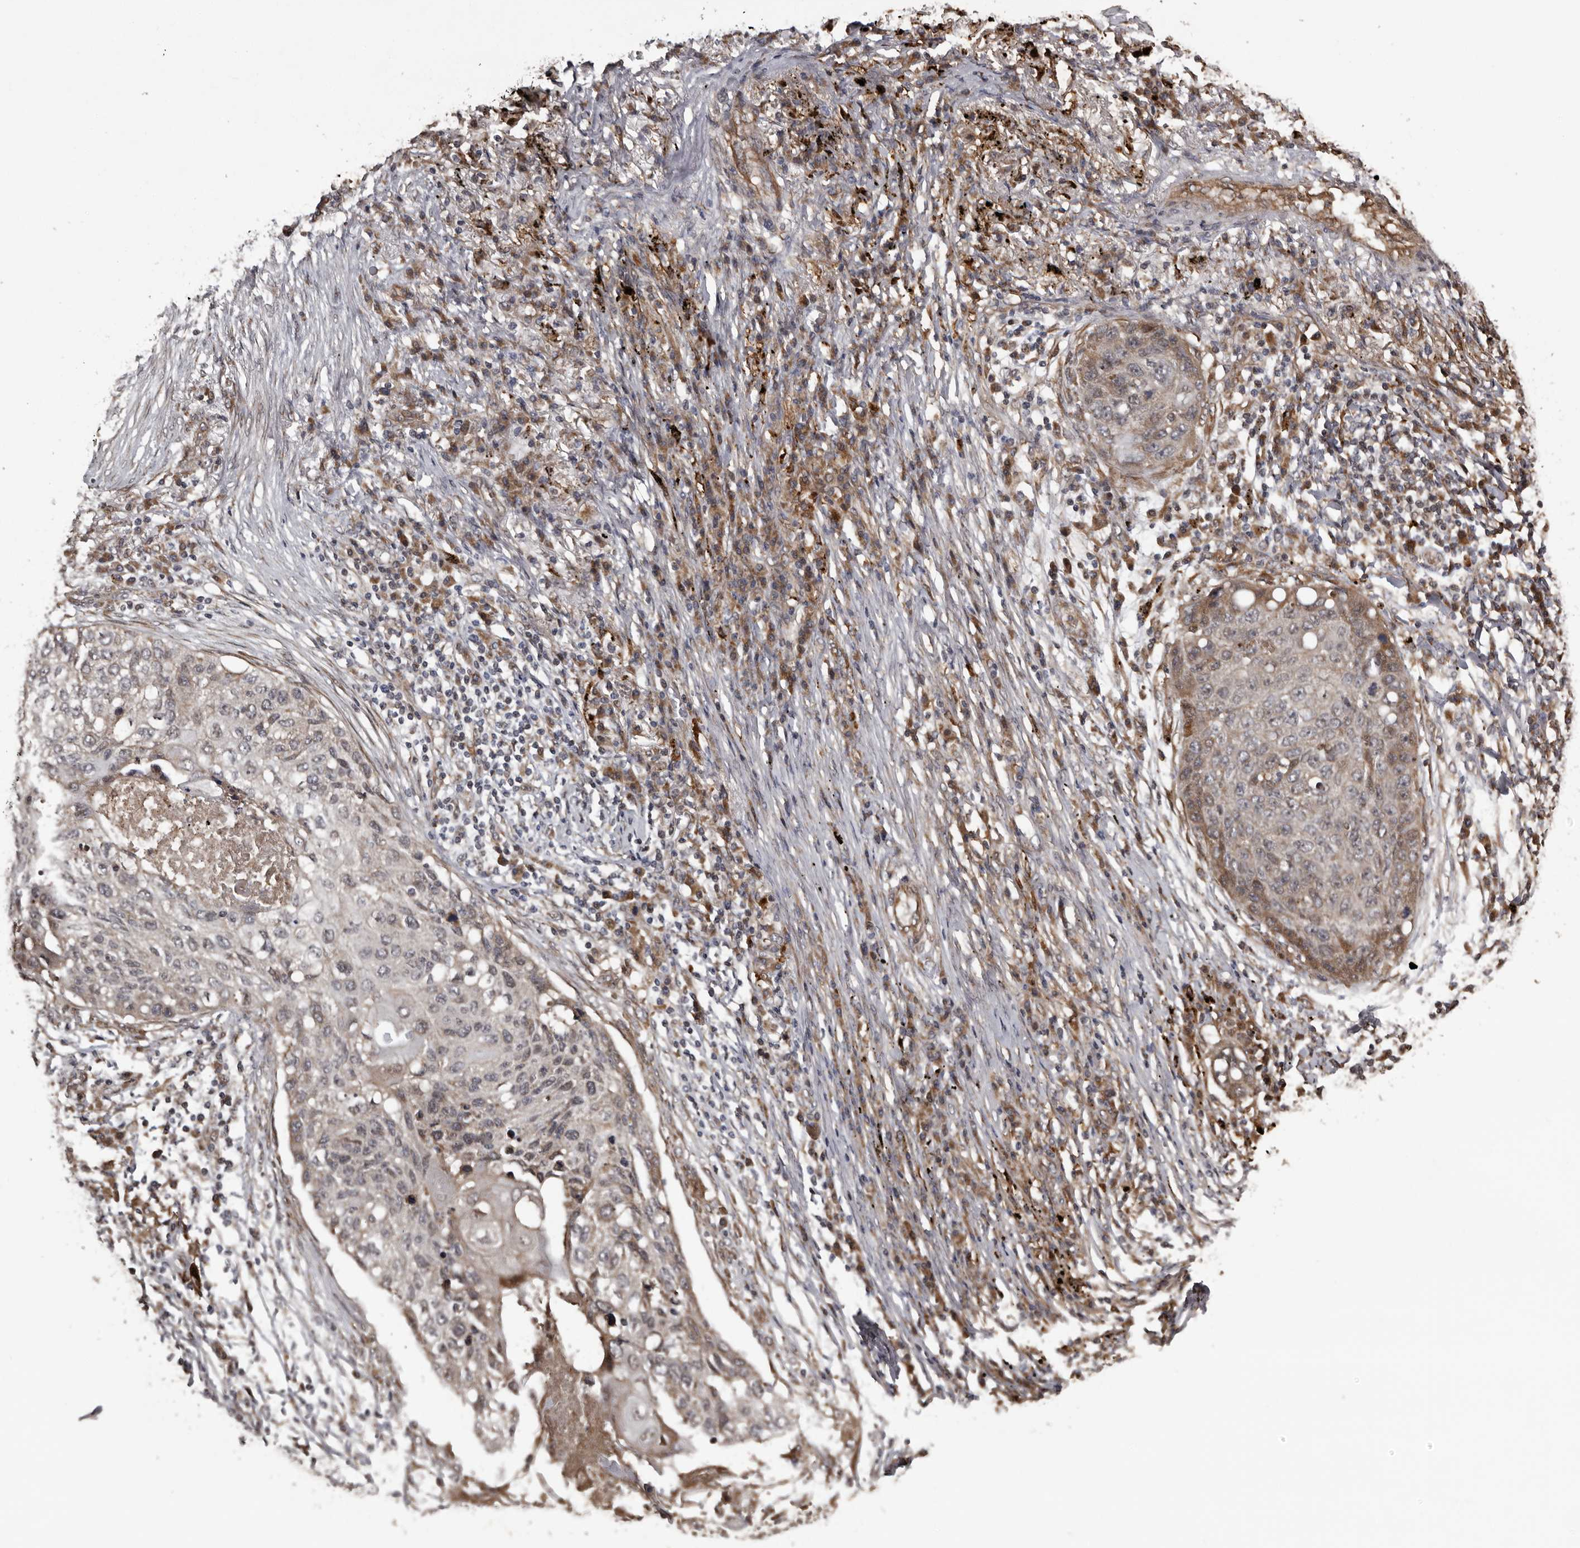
{"staining": {"intensity": "weak", "quantity": "25%-75%", "location": "cytoplasmic/membranous"}, "tissue": "lung cancer", "cell_type": "Tumor cells", "image_type": "cancer", "snomed": [{"axis": "morphology", "description": "Squamous cell carcinoma, NOS"}, {"axis": "topography", "description": "Lung"}], "caption": "A photomicrograph of lung cancer (squamous cell carcinoma) stained for a protein displays weak cytoplasmic/membranous brown staining in tumor cells. (Stains: DAB in brown, nuclei in blue, Microscopy: brightfield microscopy at high magnification).", "gene": "SERTAD4", "patient": {"sex": "female", "age": 63}}